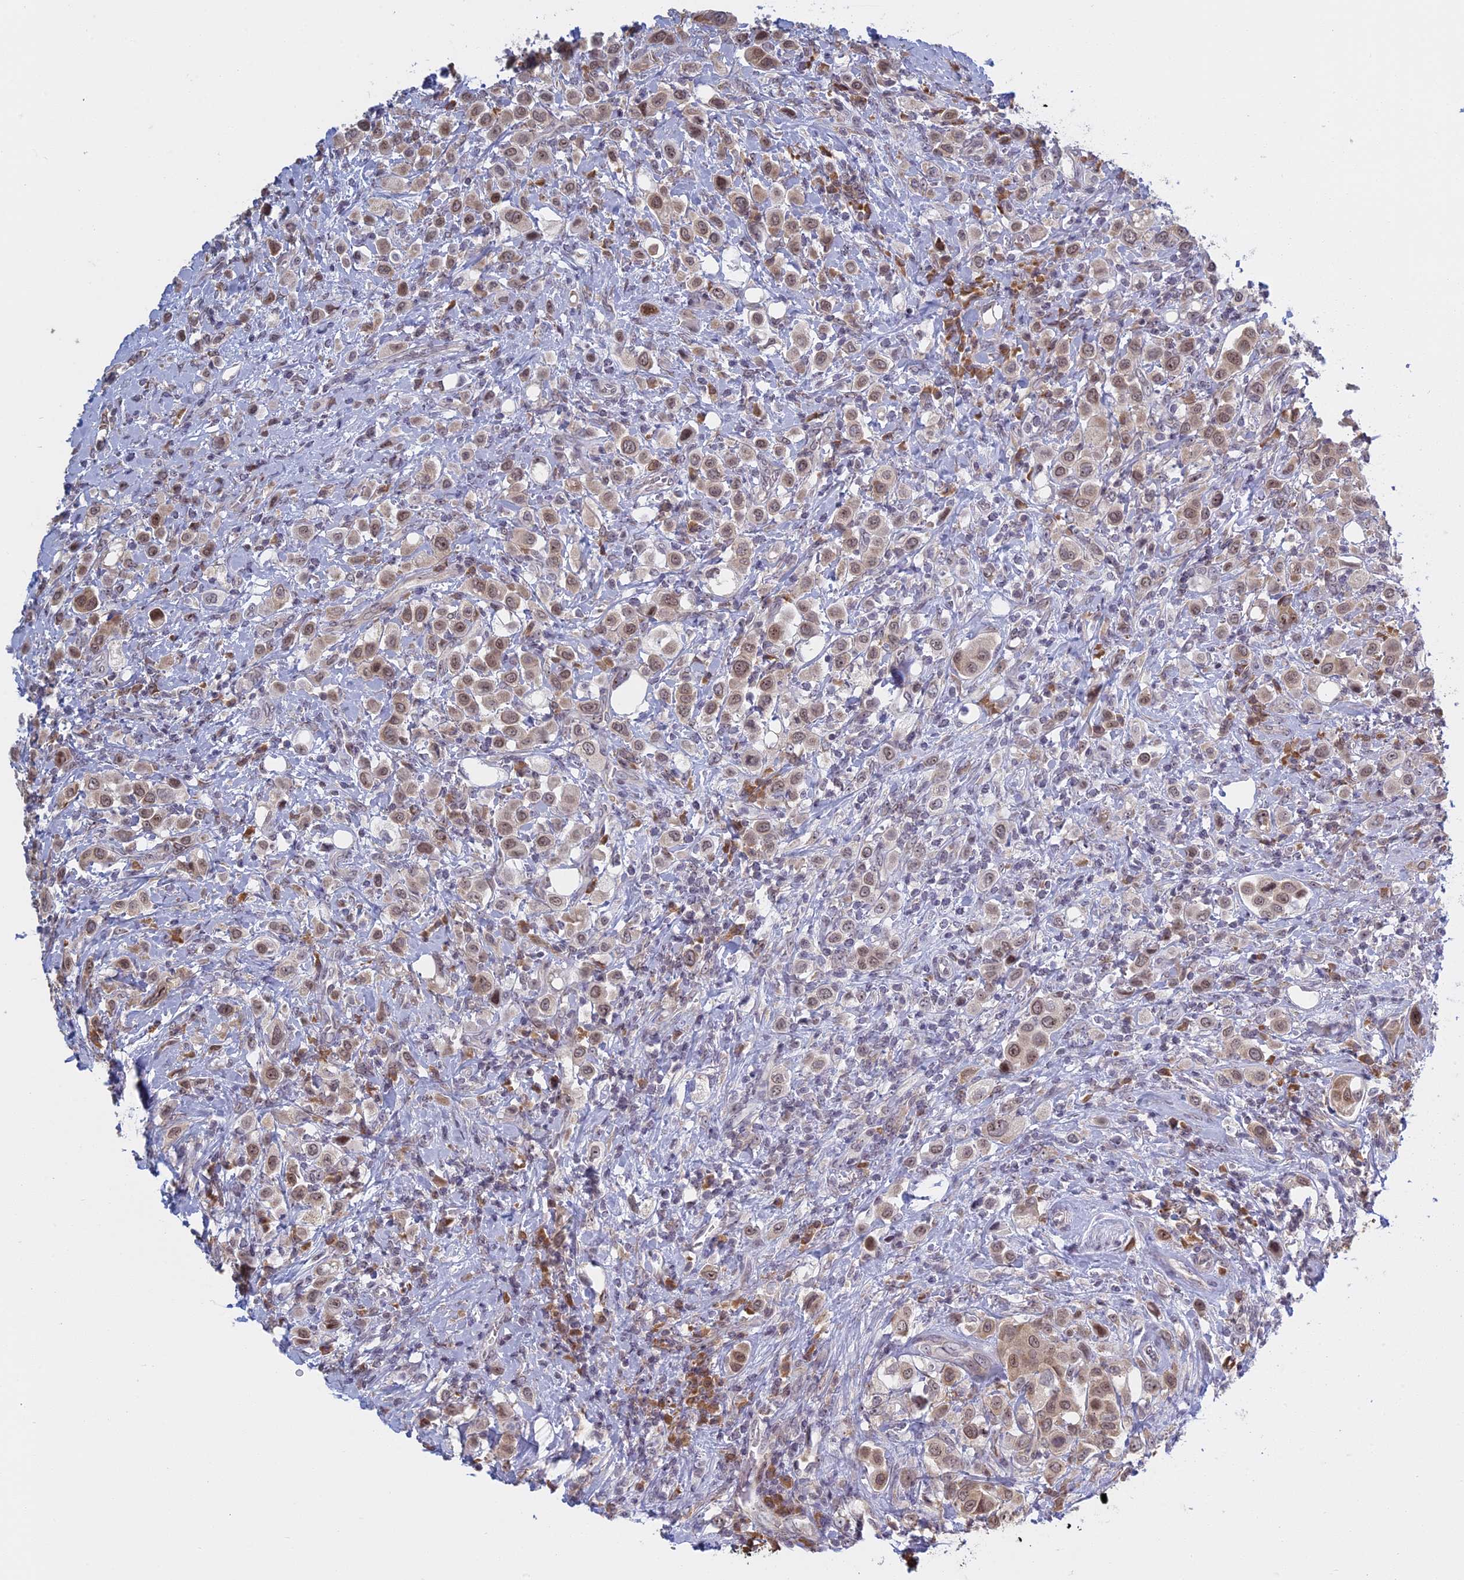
{"staining": {"intensity": "weak", "quantity": ">75%", "location": "cytoplasmic/membranous,nuclear"}, "tissue": "urothelial cancer", "cell_type": "Tumor cells", "image_type": "cancer", "snomed": [{"axis": "morphology", "description": "Urothelial carcinoma, High grade"}, {"axis": "topography", "description": "Urinary bladder"}], "caption": "Immunohistochemical staining of urothelial cancer reveals low levels of weak cytoplasmic/membranous and nuclear protein staining in about >75% of tumor cells. The staining was performed using DAB, with brown indicating positive protein expression. Nuclei are stained blue with hematoxylin.", "gene": "RPS19BP1", "patient": {"sex": "male", "age": 50}}